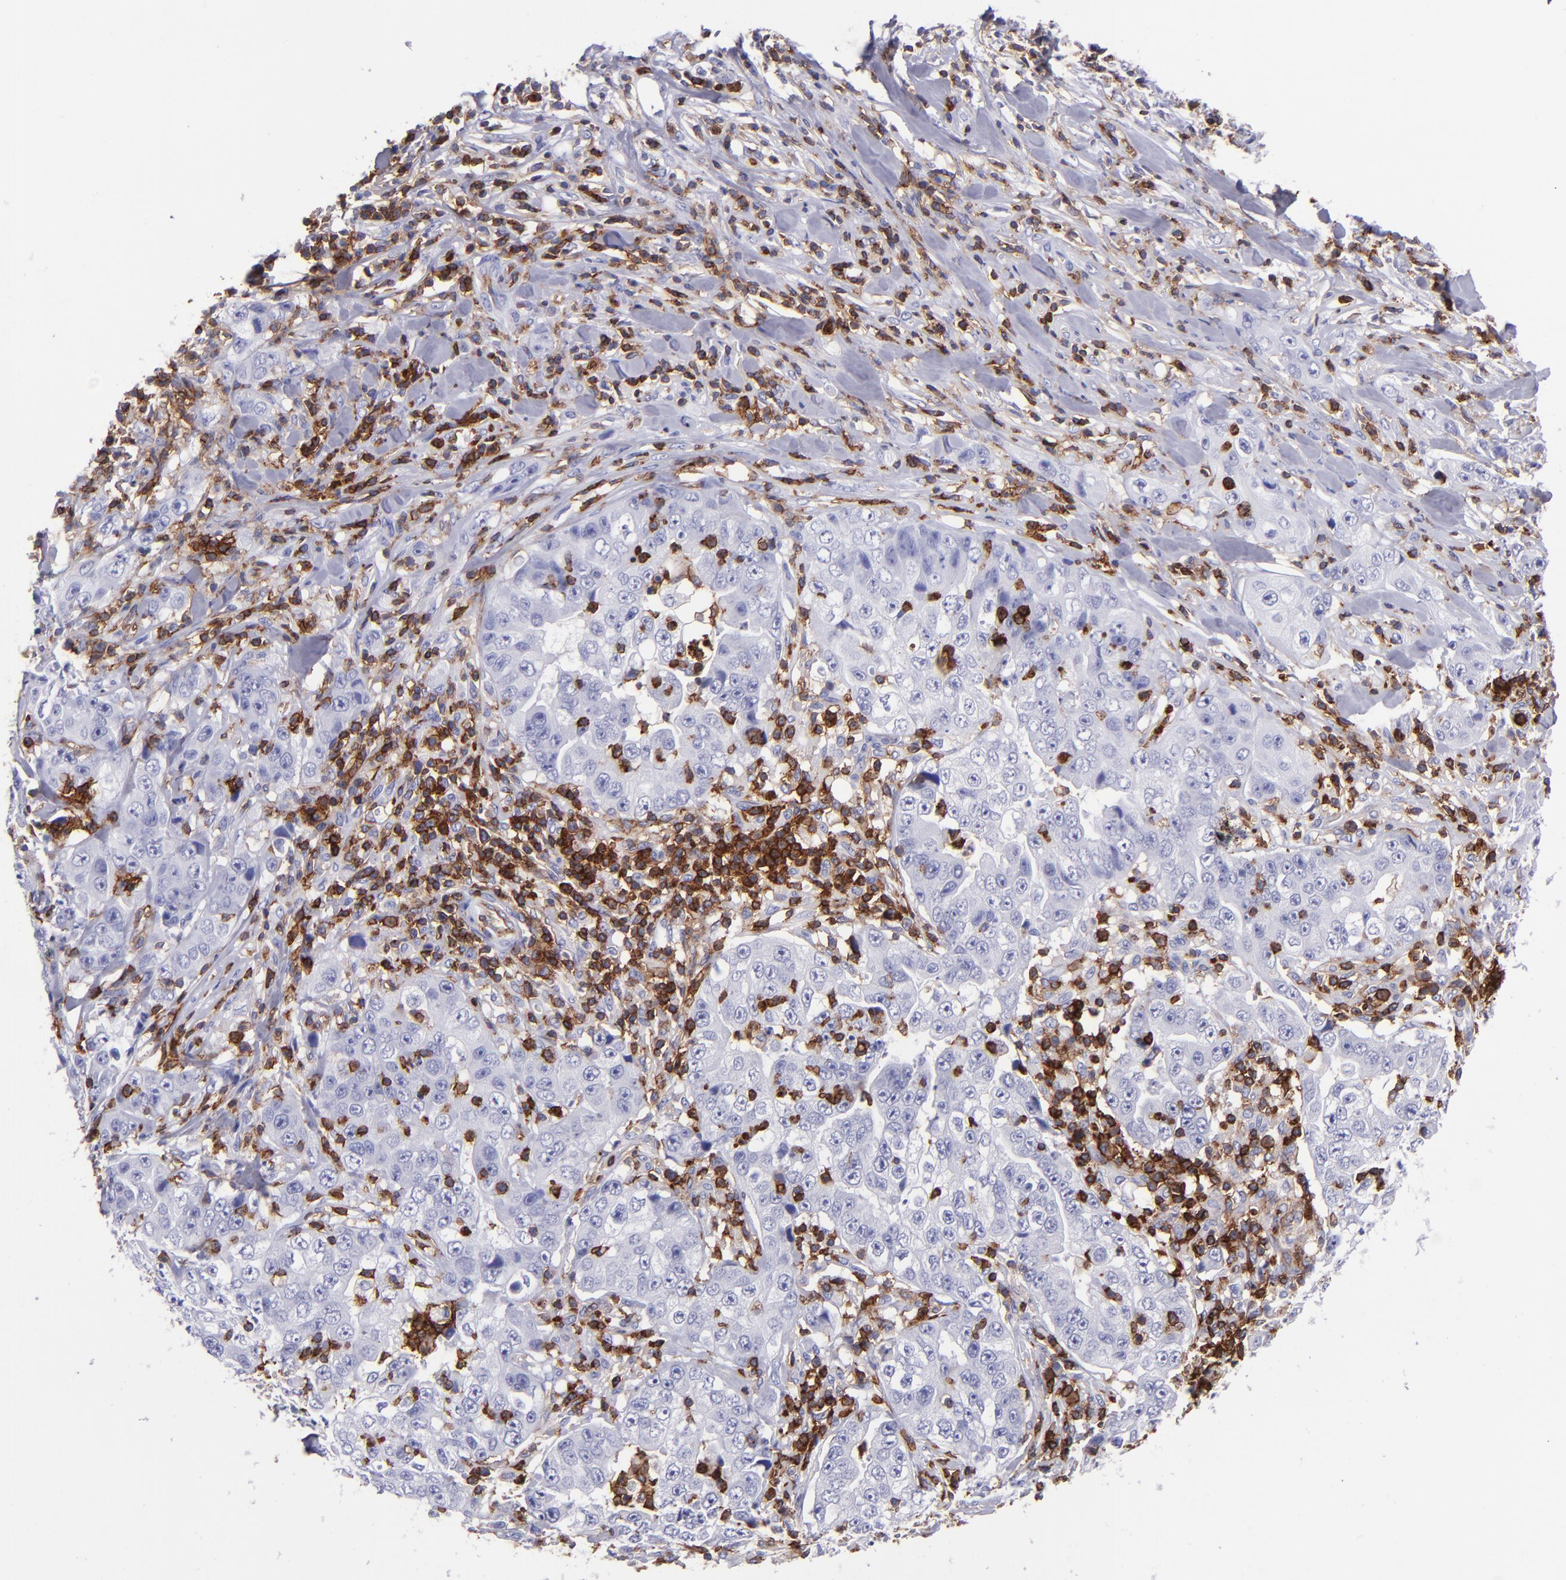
{"staining": {"intensity": "negative", "quantity": "none", "location": "none"}, "tissue": "lung cancer", "cell_type": "Tumor cells", "image_type": "cancer", "snomed": [{"axis": "morphology", "description": "Squamous cell carcinoma, NOS"}, {"axis": "topography", "description": "Lung"}], "caption": "A photomicrograph of human lung squamous cell carcinoma is negative for staining in tumor cells.", "gene": "ICAM3", "patient": {"sex": "male", "age": 64}}